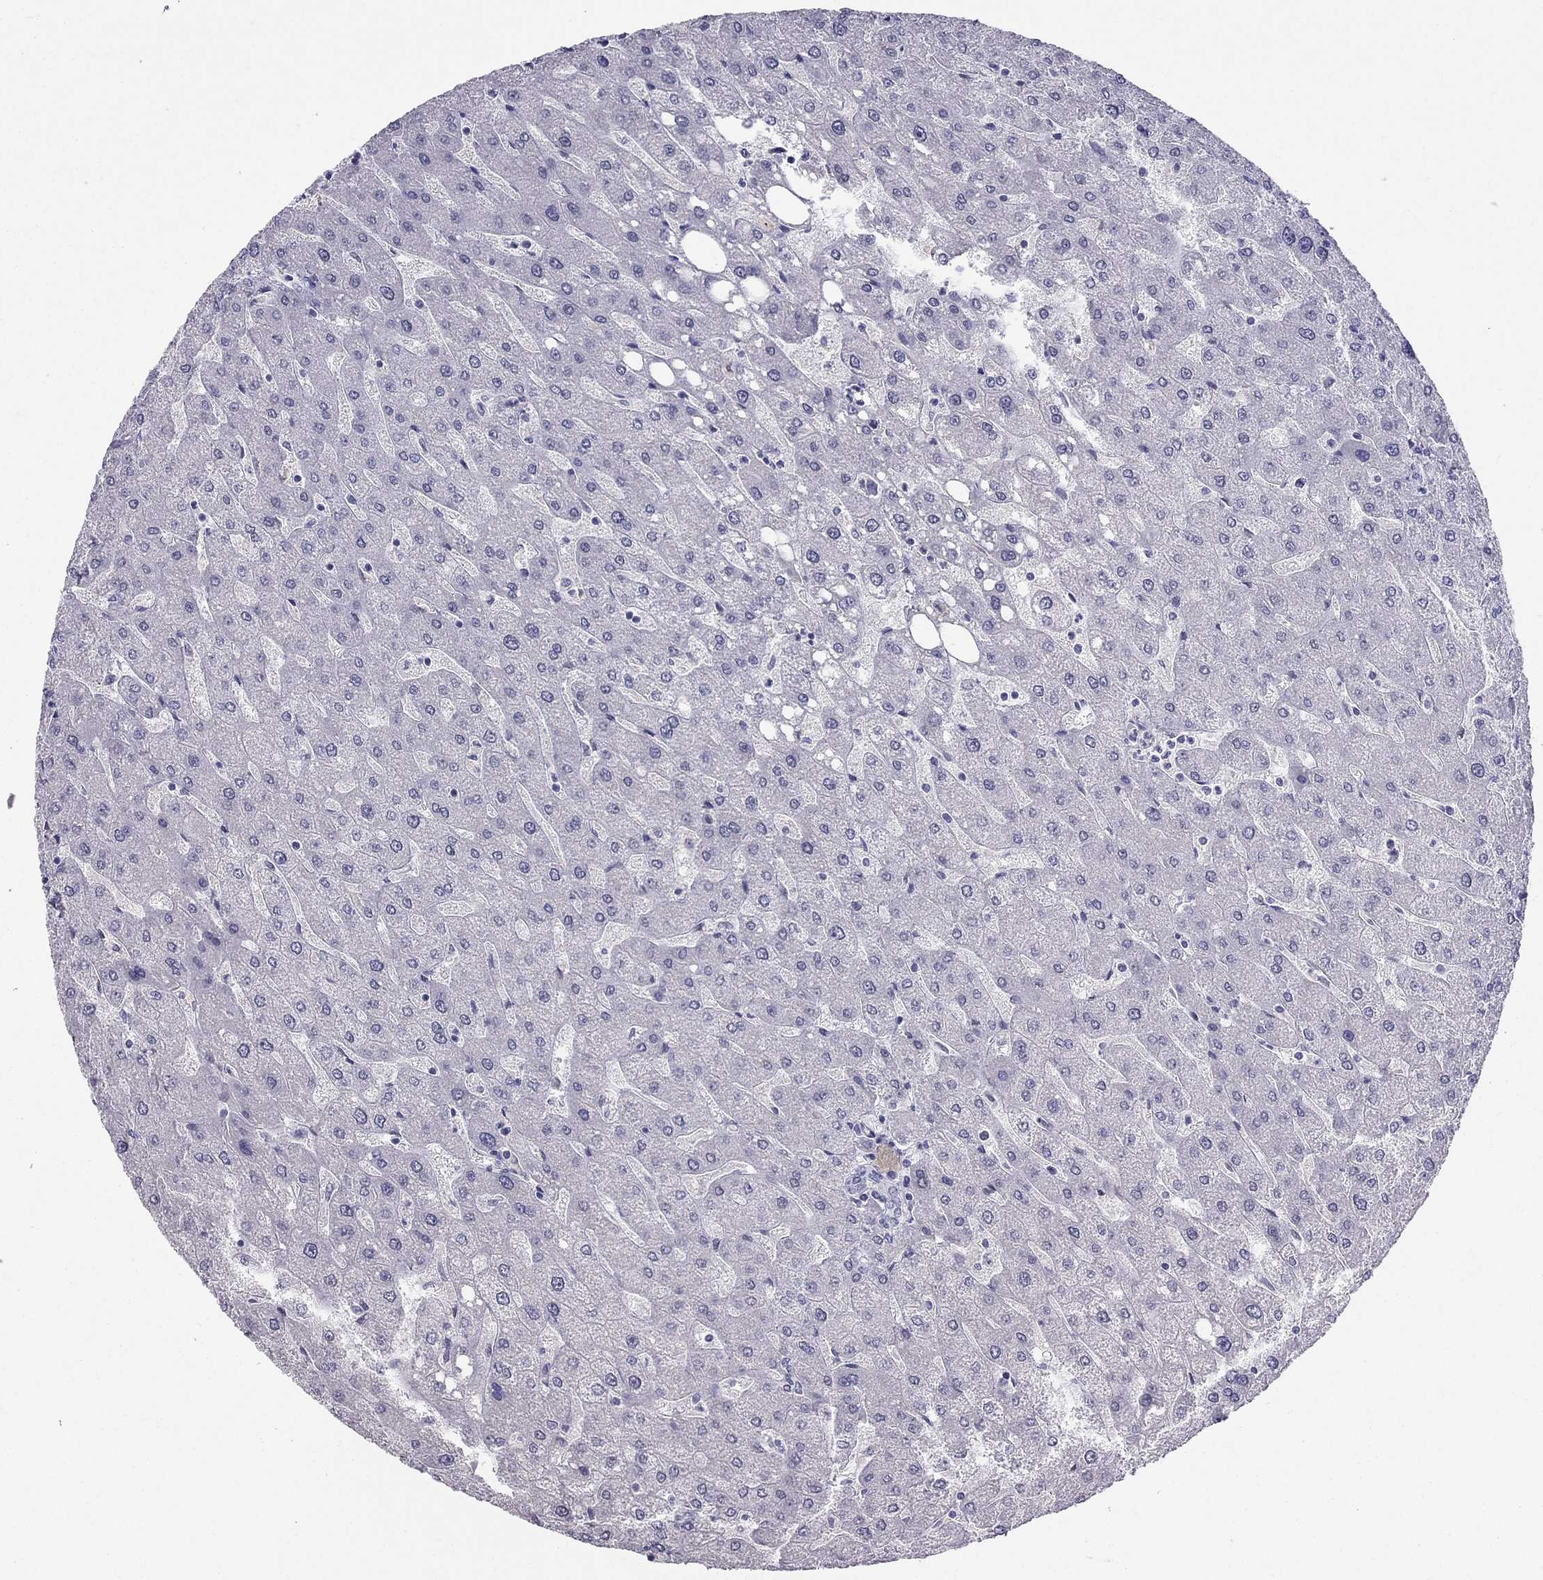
{"staining": {"intensity": "negative", "quantity": "none", "location": "none"}, "tissue": "liver", "cell_type": "Cholangiocytes", "image_type": "normal", "snomed": [{"axis": "morphology", "description": "Normal tissue, NOS"}, {"axis": "topography", "description": "Liver"}], "caption": "Liver was stained to show a protein in brown. There is no significant positivity in cholangiocytes. (DAB immunohistochemistry (IHC) with hematoxylin counter stain).", "gene": "BAG5", "patient": {"sex": "male", "age": 67}}